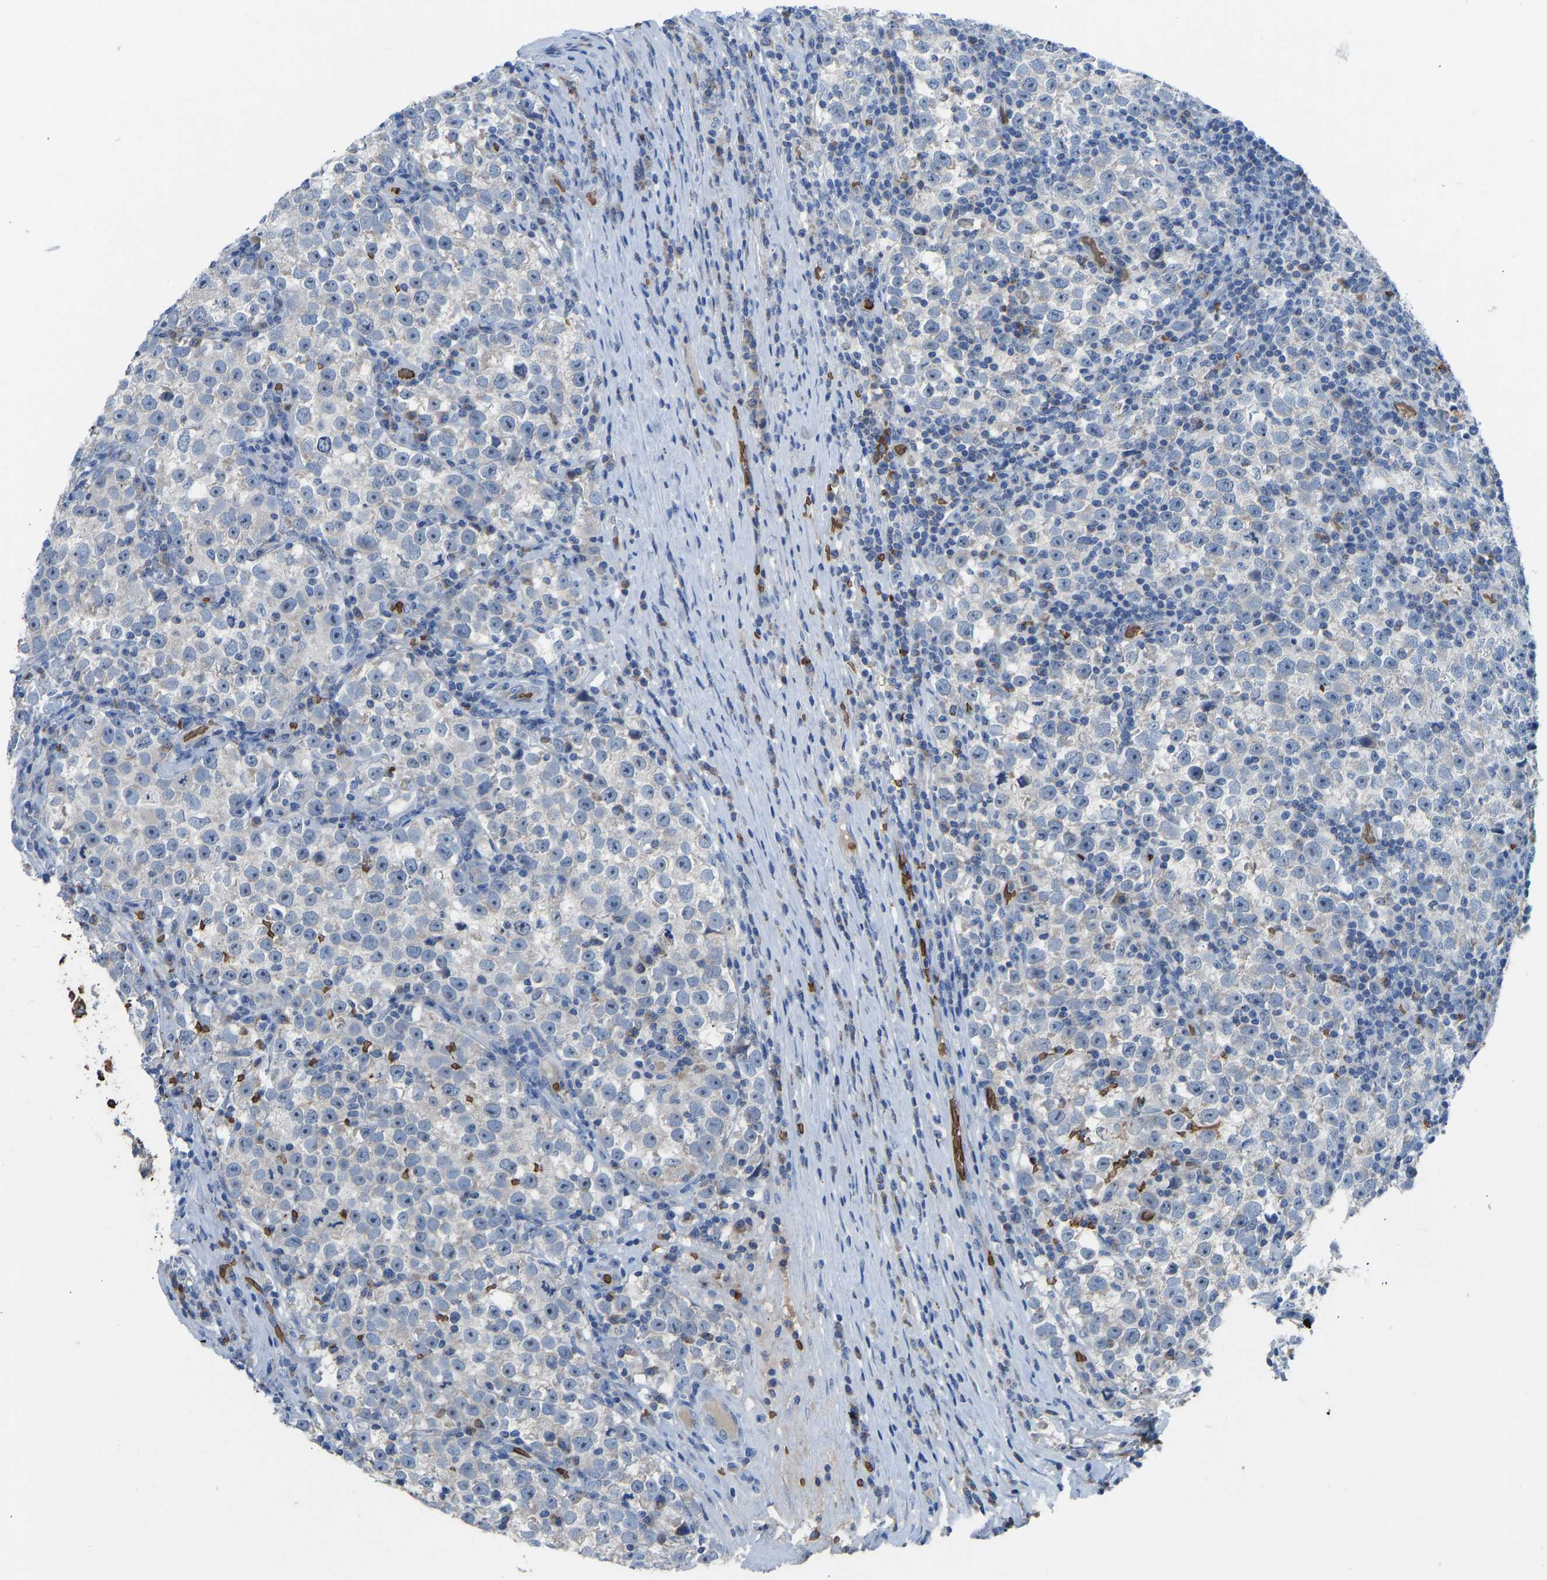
{"staining": {"intensity": "negative", "quantity": "none", "location": "none"}, "tissue": "testis cancer", "cell_type": "Tumor cells", "image_type": "cancer", "snomed": [{"axis": "morphology", "description": "Normal tissue, NOS"}, {"axis": "morphology", "description": "Seminoma, NOS"}, {"axis": "topography", "description": "Testis"}], "caption": "Testis seminoma was stained to show a protein in brown. There is no significant positivity in tumor cells. (Stains: DAB (3,3'-diaminobenzidine) IHC with hematoxylin counter stain, Microscopy: brightfield microscopy at high magnification).", "gene": "PIGS", "patient": {"sex": "male", "age": 43}}